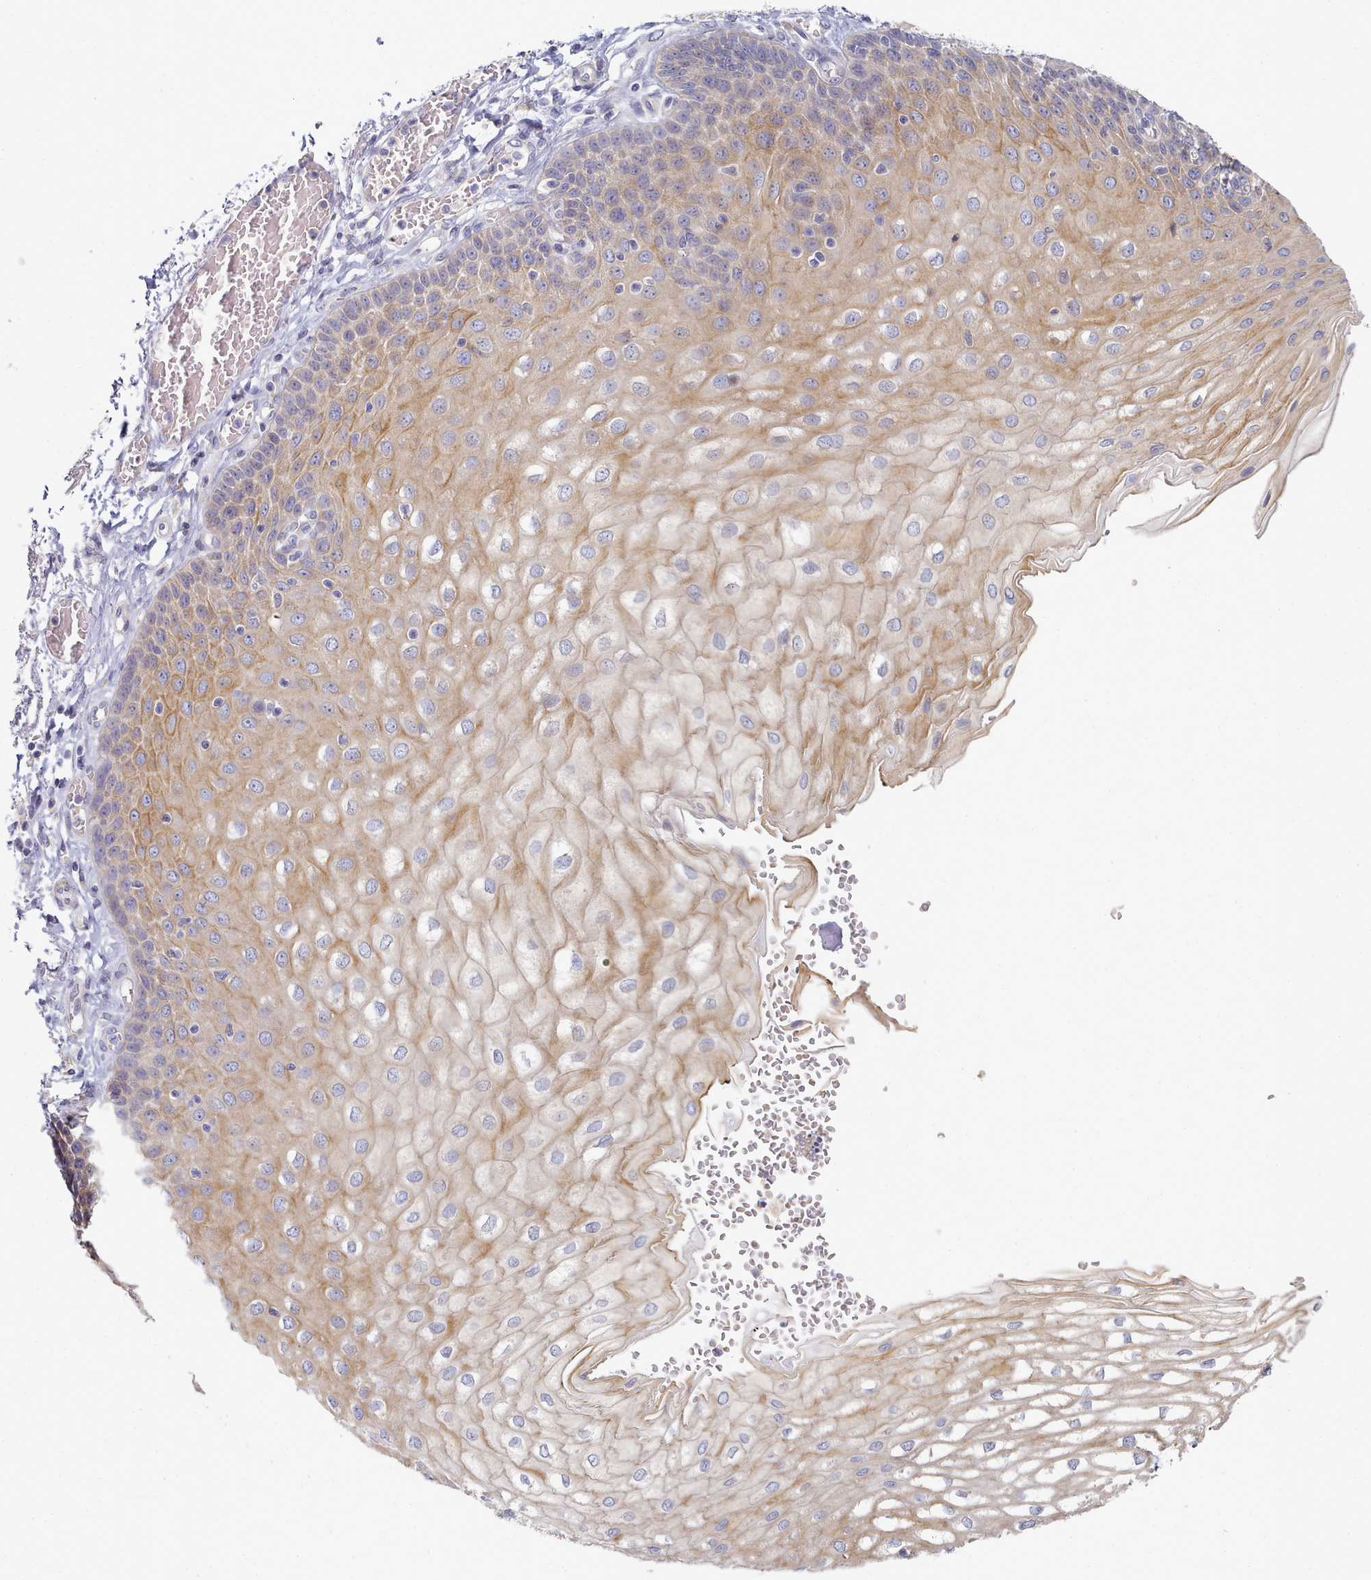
{"staining": {"intensity": "moderate", "quantity": ">75%", "location": "cytoplasmic/membranous"}, "tissue": "esophagus", "cell_type": "Squamous epithelial cells", "image_type": "normal", "snomed": [{"axis": "morphology", "description": "Normal tissue, NOS"}, {"axis": "topography", "description": "Esophagus"}], "caption": "A medium amount of moderate cytoplasmic/membranous positivity is identified in about >75% of squamous epithelial cells in unremarkable esophagus.", "gene": "TYW1B", "patient": {"sex": "male", "age": 81}}